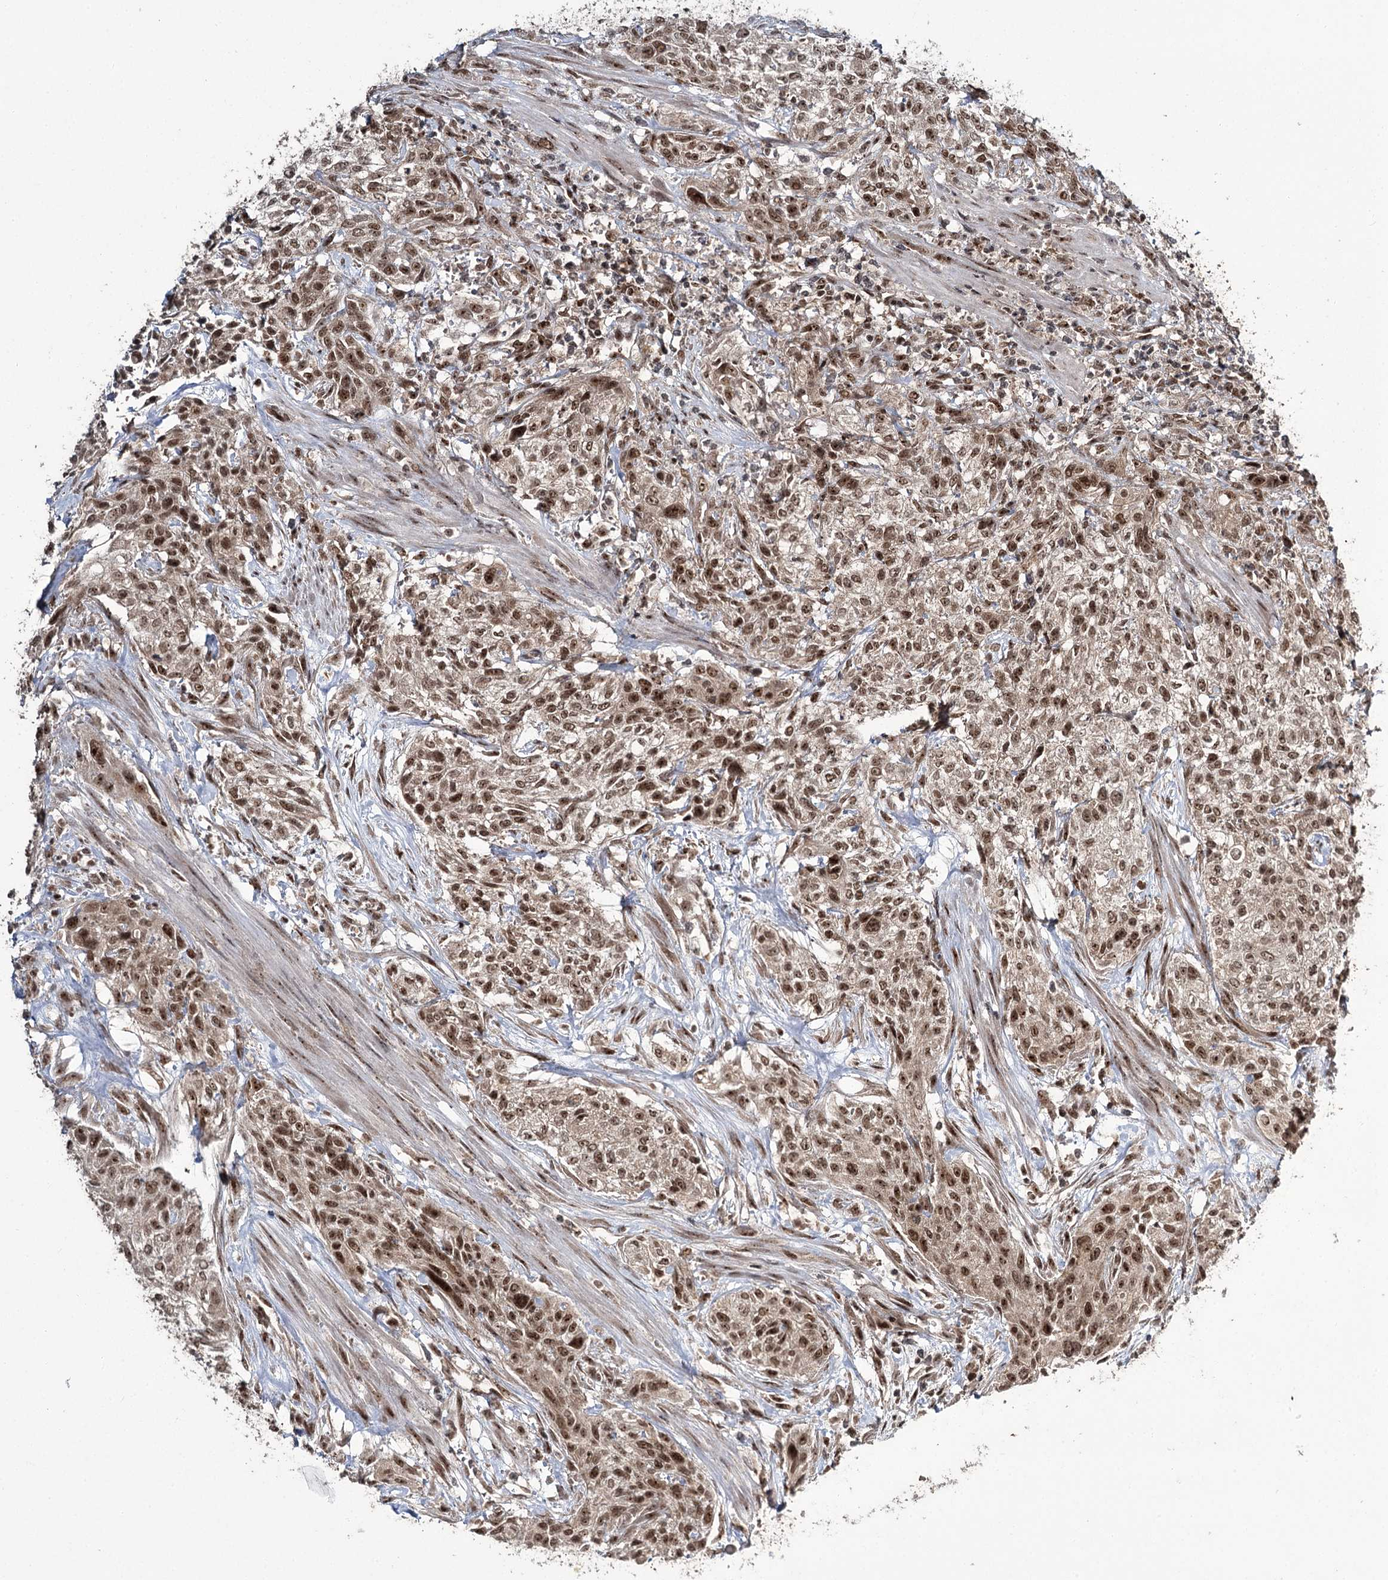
{"staining": {"intensity": "moderate", "quantity": ">75%", "location": "nuclear"}, "tissue": "urothelial cancer", "cell_type": "Tumor cells", "image_type": "cancer", "snomed": [{"axis": "morphology", "description": "Normal tissue, NOS"}, {"axis": "morphology", "description": "Urothelial carcinoma, NOS"}, {"axis": "topography", "description": "Urinary bladder"}, {"axis": "topography", "description": "Peripheral nerve tissue"}], "caption": "Transitional cell carcinoma was stained to show a protein in brown. There is medium levels of moderate nuclear expression in approximately >75% of tumor cells.", "gene": "ERCC3", "patient": {"sex": "male", "age": 35}}